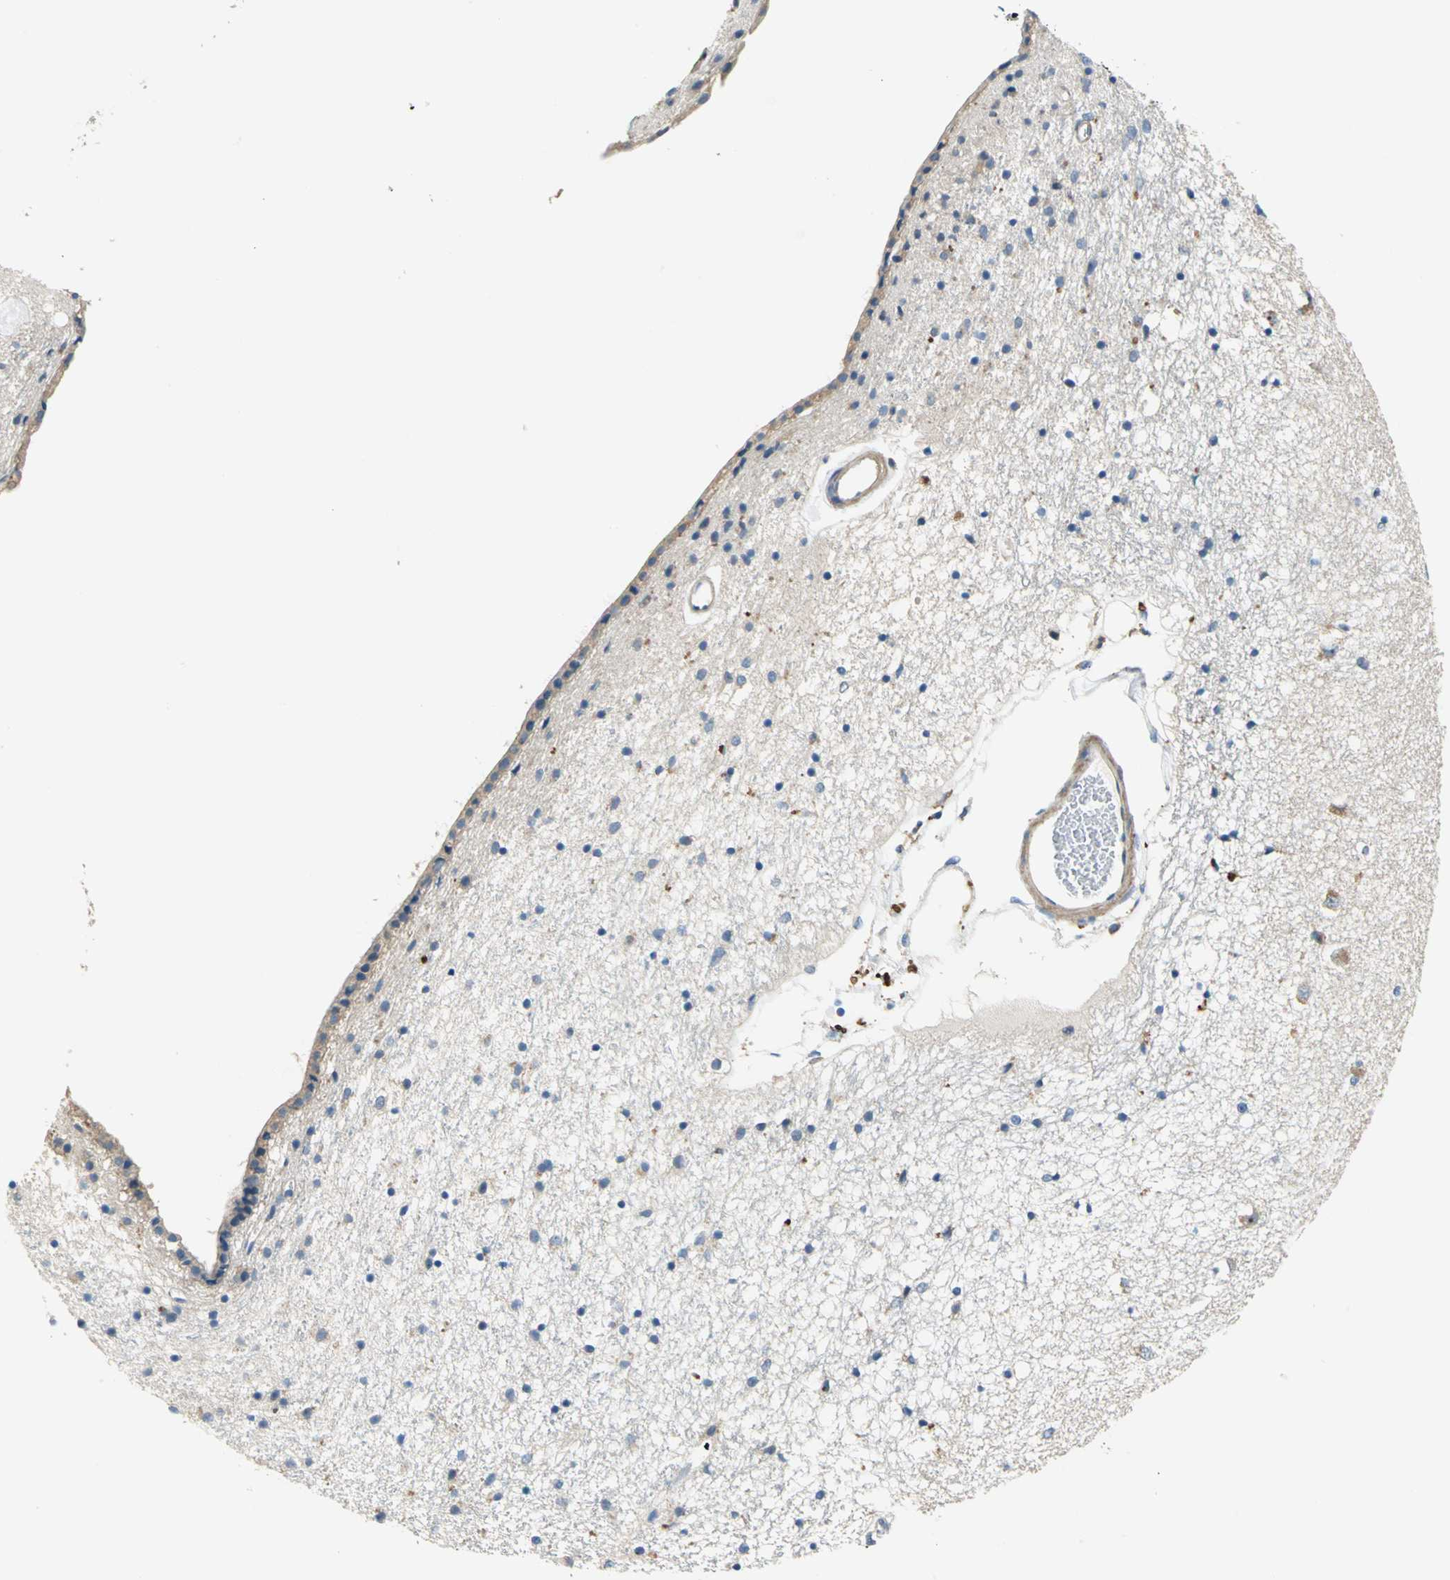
{"staining": {"intensity": "negative", "quantity": "none", "location": "none"}, "tissue": "caudate", "cell_type": "Glial cells", "image_type": "normal", "snomed": [{"axis": "morphology", "description": "Normal tissue, NOS"}, {"axis": "topography", "description": "Lateral ventricle wall"}], "caption": "Glial cells show no significant protein staining in unremarkable caudate. The staining was performed using DAB to visualize the protein expression in brown, while the nuclei were stained in blue with hematoxylin (Magnification: 20x).", "gene": "DDX3X", "patient": {"sex": "female", "age": 54}}